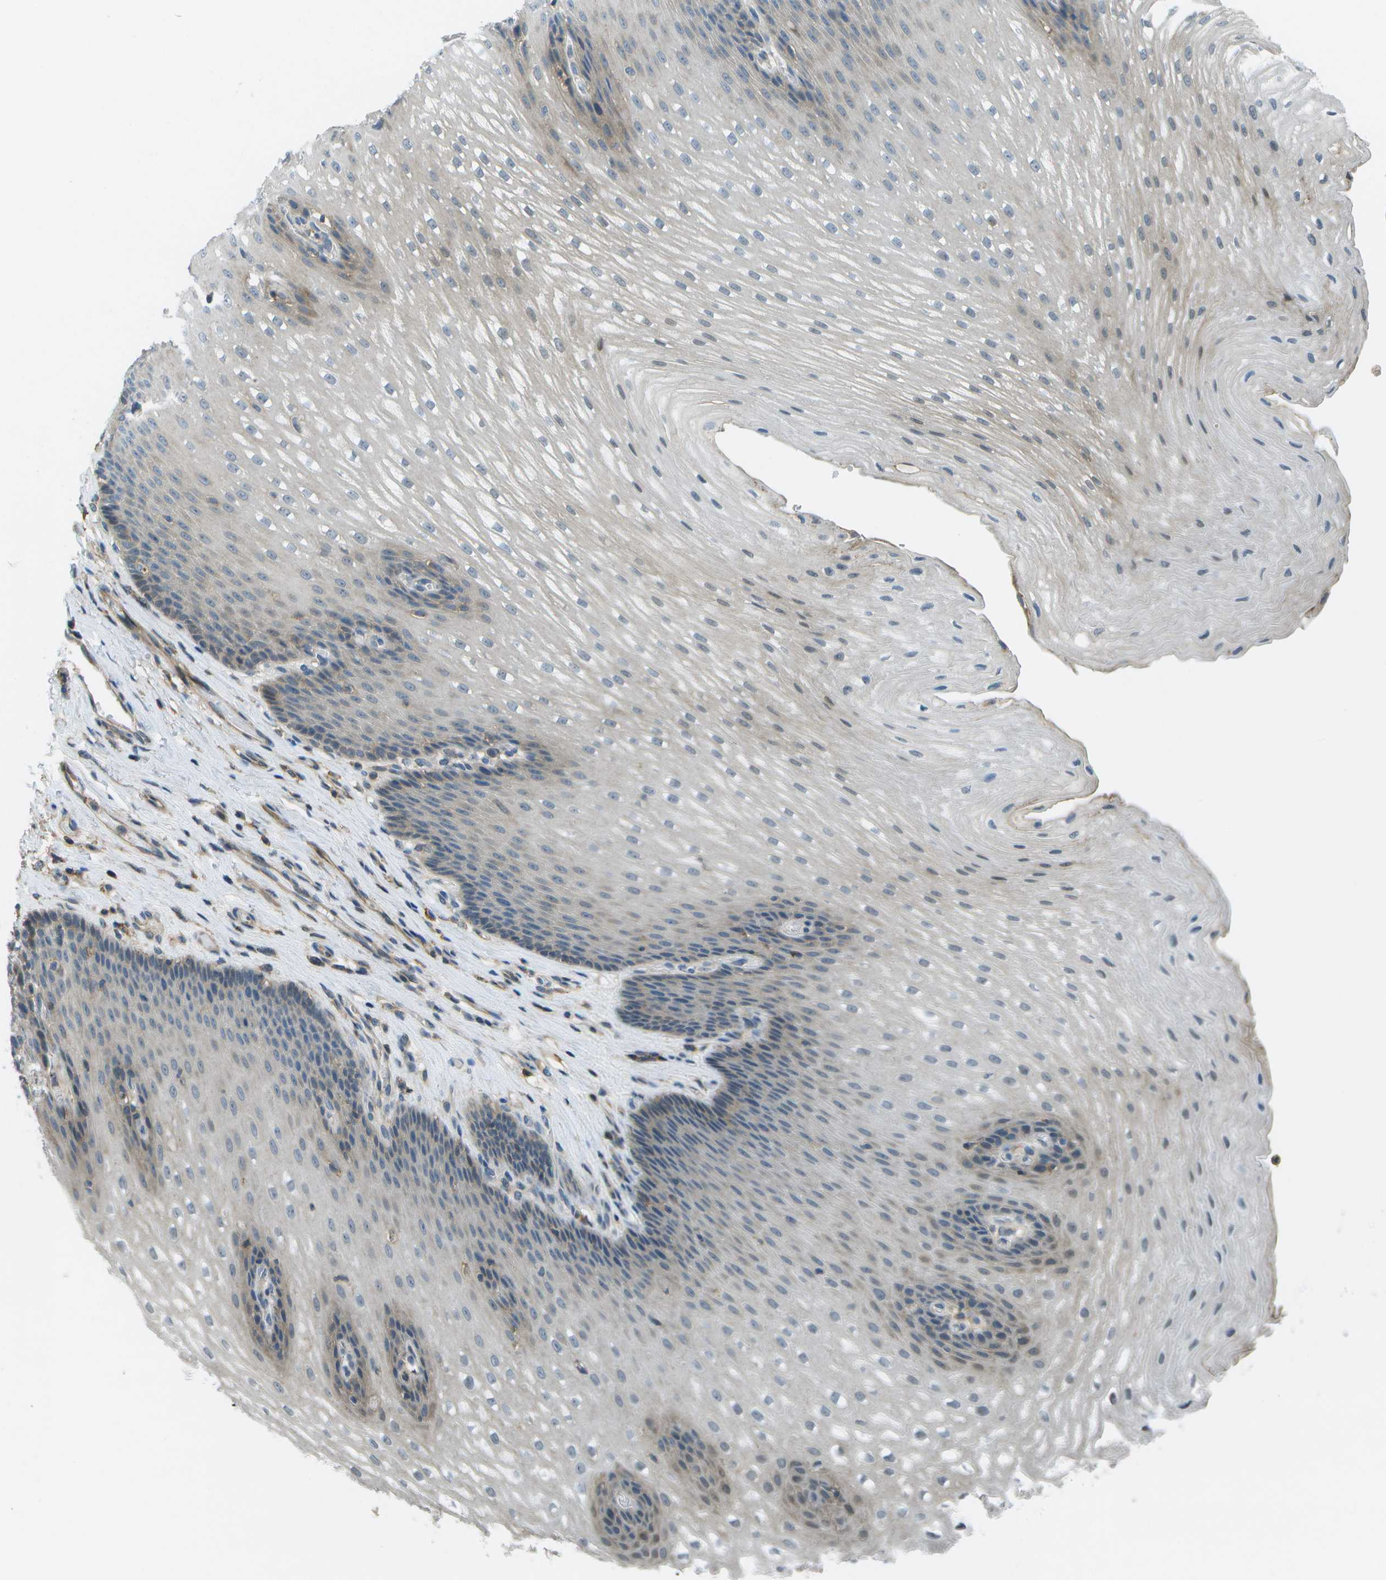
{"staining": {"intensity": "weak", "quantity": "<25%", "location": "cytoplasmic/membranous"}, "tissue": "esophagus", "cell_type": "Squamous epithelial cells", "image_type": "normal", "snomed": [{"axis": "morphology", "description": "Normal tissue, NOS"}, {"axis": "topography", "description": "Esophagus"}], "caption": "A high-resolution photomicrograph shows immunohistochemistry (IHC) staining of unremarkable esophagus, which exhibits no significant positivity in squamous epithelial cells.", "gene": "LRRC66", "patient": {"sex": "male", "age": 48}}